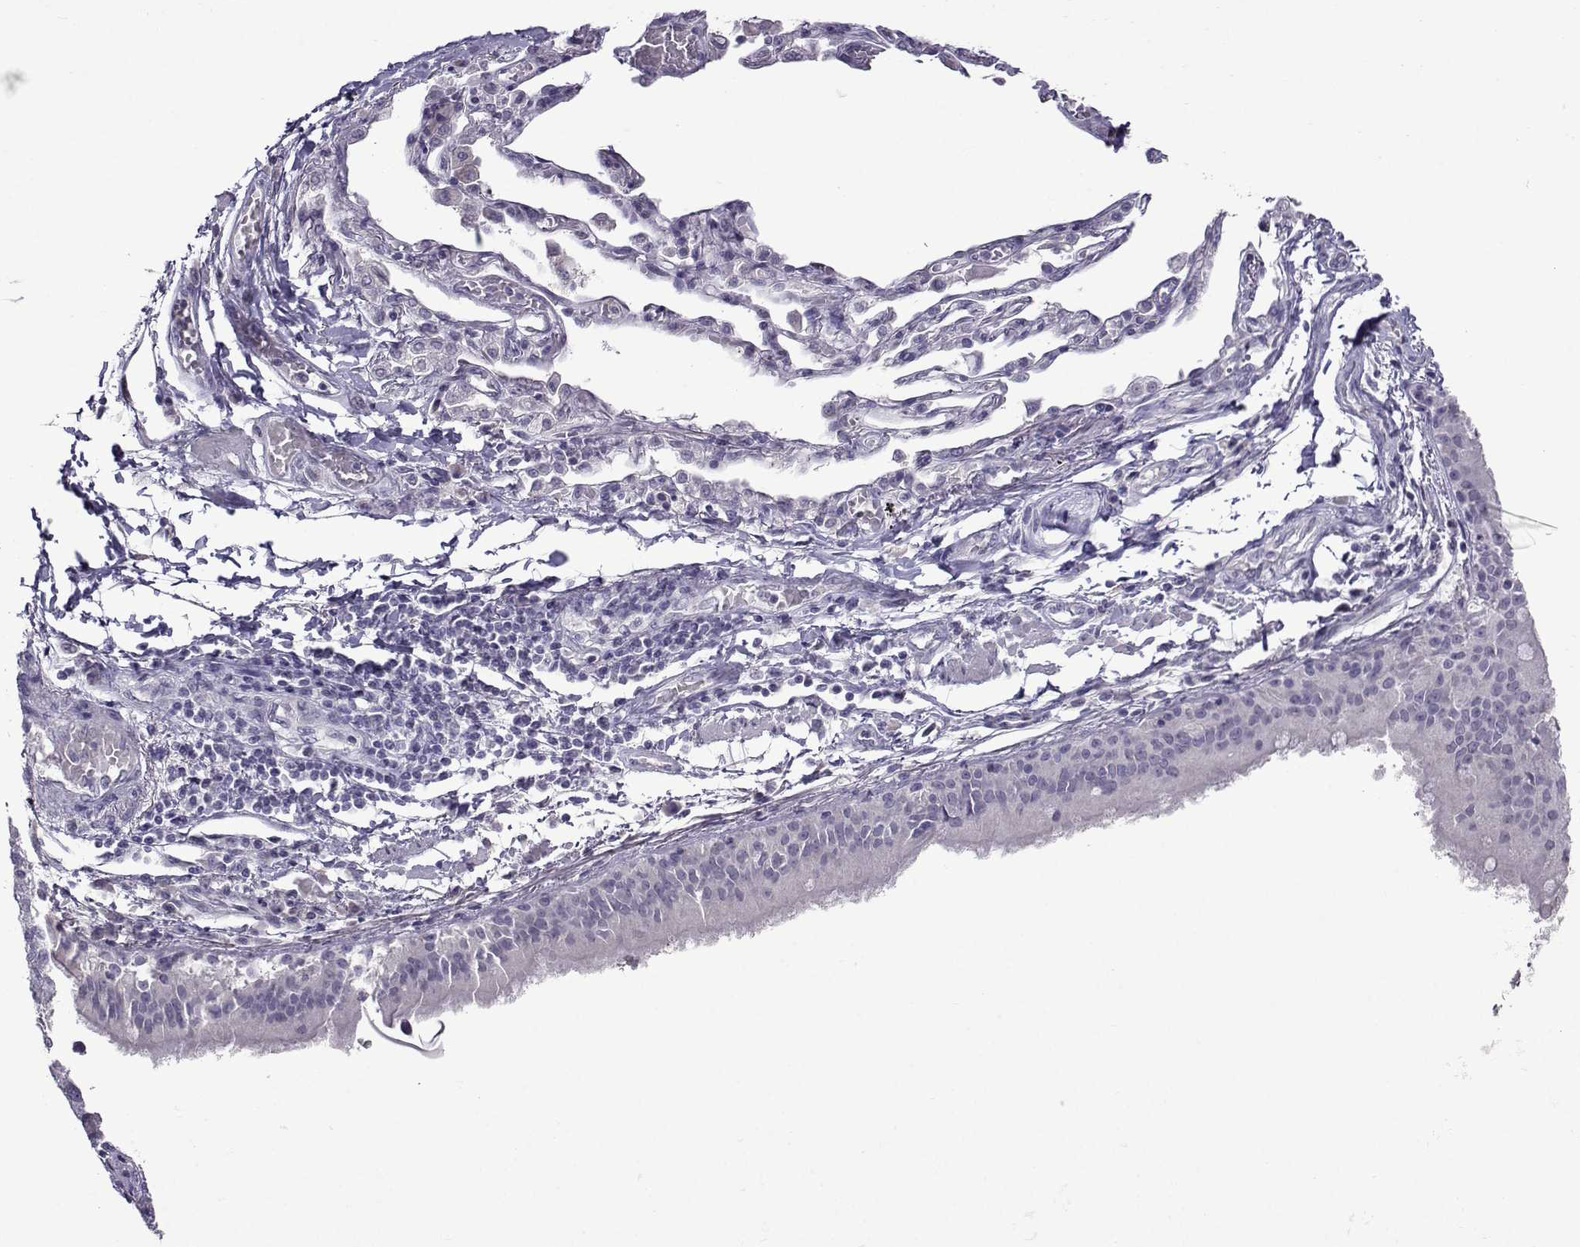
{"staining": {"intensity": "negative", "quantity": "none", "location": "none"}, "tissue": "lung cancer", "cell_type": "Tumor cells", "image_type": "cancer", "snomed": [{"axis": "morphology", "description": "Squamous cell carcinoma, NOS"}, {"axis": "topography", "description": "Lung"}], "caption": "The immunohistochemistry (IHC) histopathology image has no significant expression in tumor cells of lung cancer tissue.", "gene": "CRYBB1", "patient": {"sex": "male", "age": 73}}